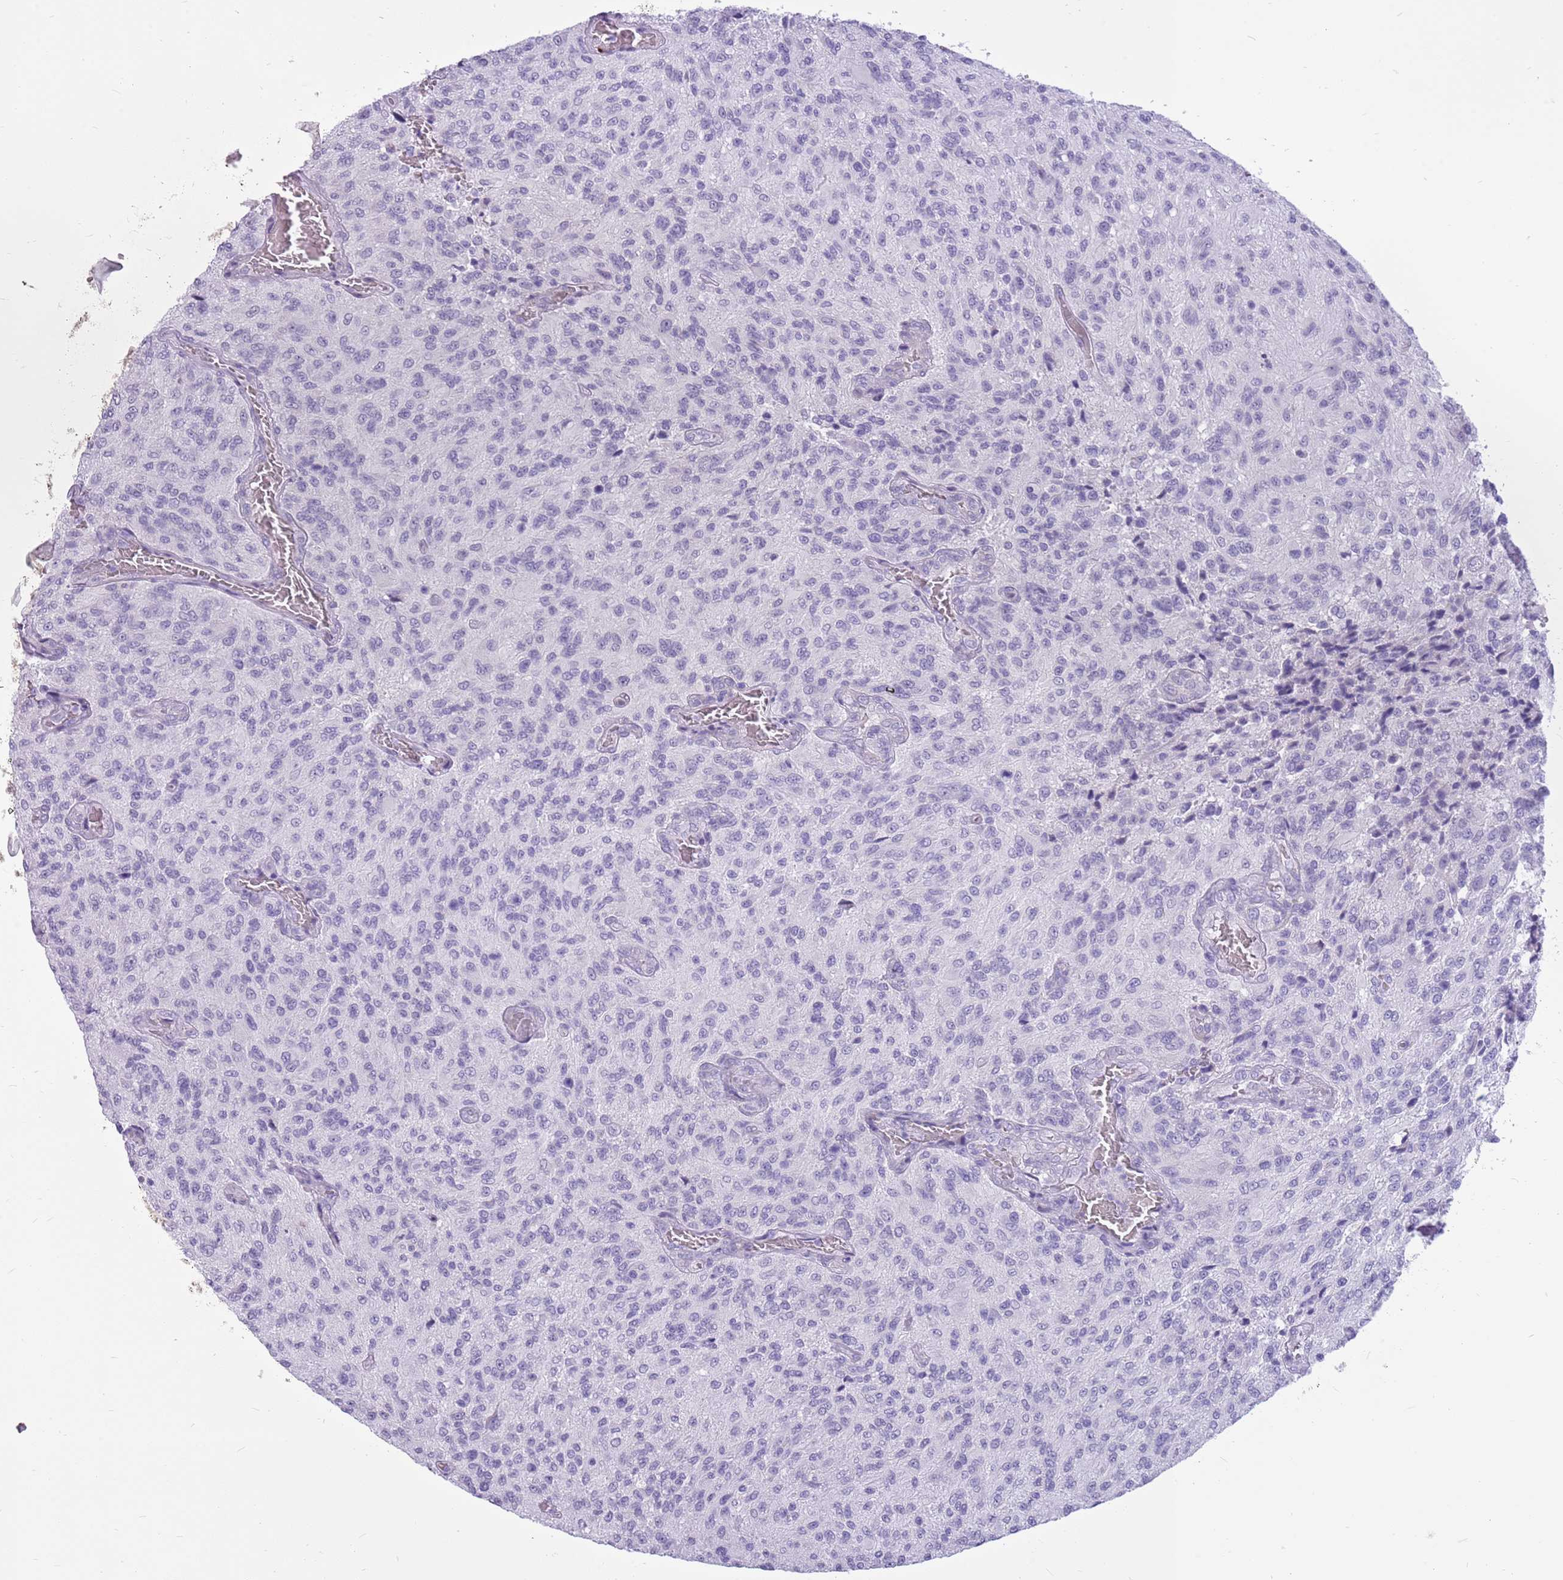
{"staining": {"intensity": "negative", "quantity": "none", "location": "none"}, "tissue": "glioma", "cell_type": "Tumor cells", "image_type": "cancer", "snomed": [{"axis": "morphology", "description": "Normal tissue, NOS"}, {"axis": "morphology", "description": "Glioma, malignant, High grade"}, {"axis": "topography", "description": "Cerebral cortex"}], "caption": "Glioma stained for a protein using immunohistochemistry (IHC) reveals no staining tumor cells.", "gene": "ZNF425", "patient": {"sex": "male", "age": 56}}